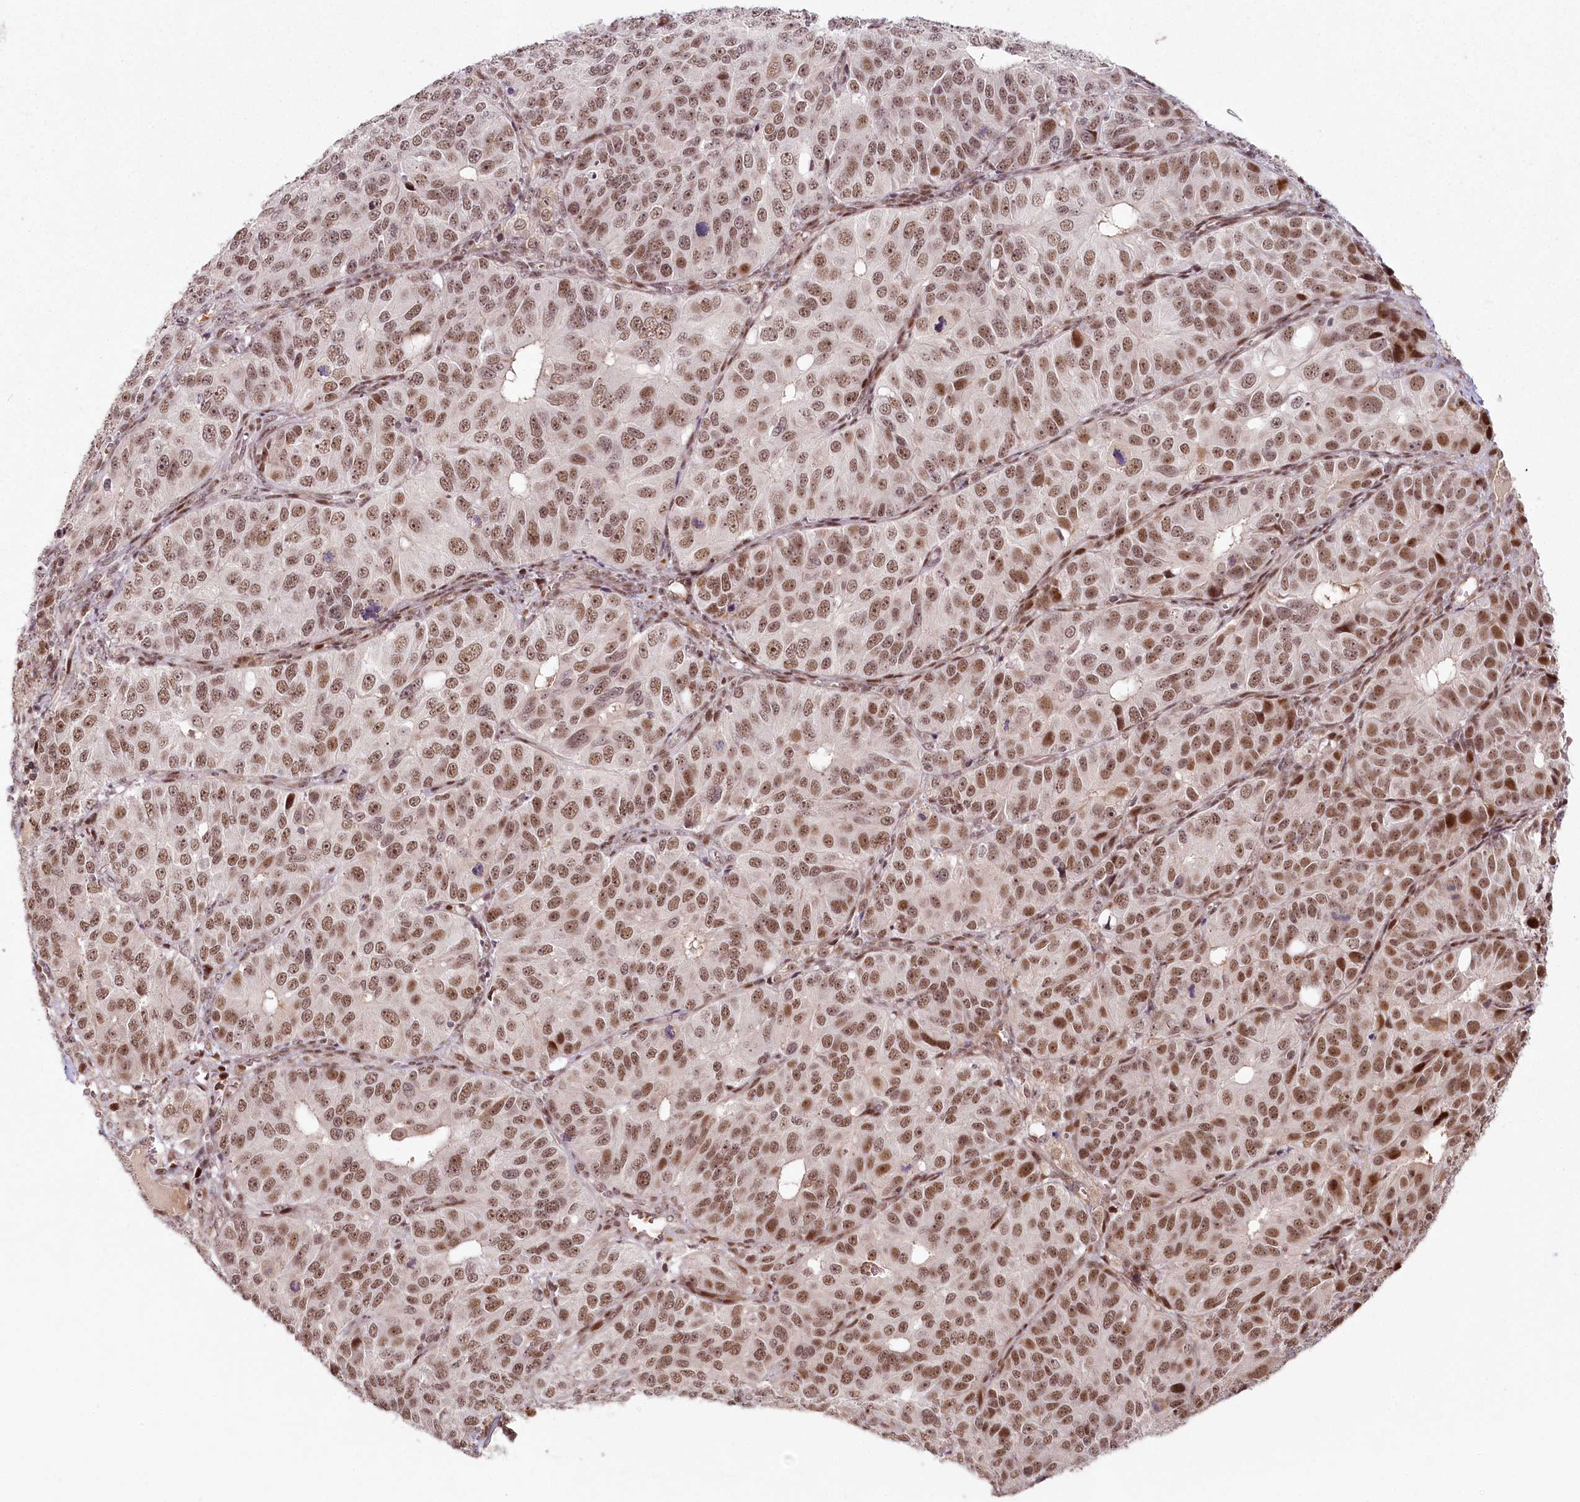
{"staining": {"intensity": "moderate", "quantity": ">75%", "location": "nuclear"}, "tissue": "ovarian cancer", "cell_type": "Tumor cells", "image_type": "cancer", "snomed": [{"axis": "morphology", "description": "Carcinoma, endometroid"}, {"axis": "topography", "description": "Ovary"}], "caption": "IHC of human ovarian cancer exhibits medium levels of moderate nuclear expression in about >75% of tumor cells.", "gene": "FAM204A", "patient": {"sex": "female", "age": 51}}